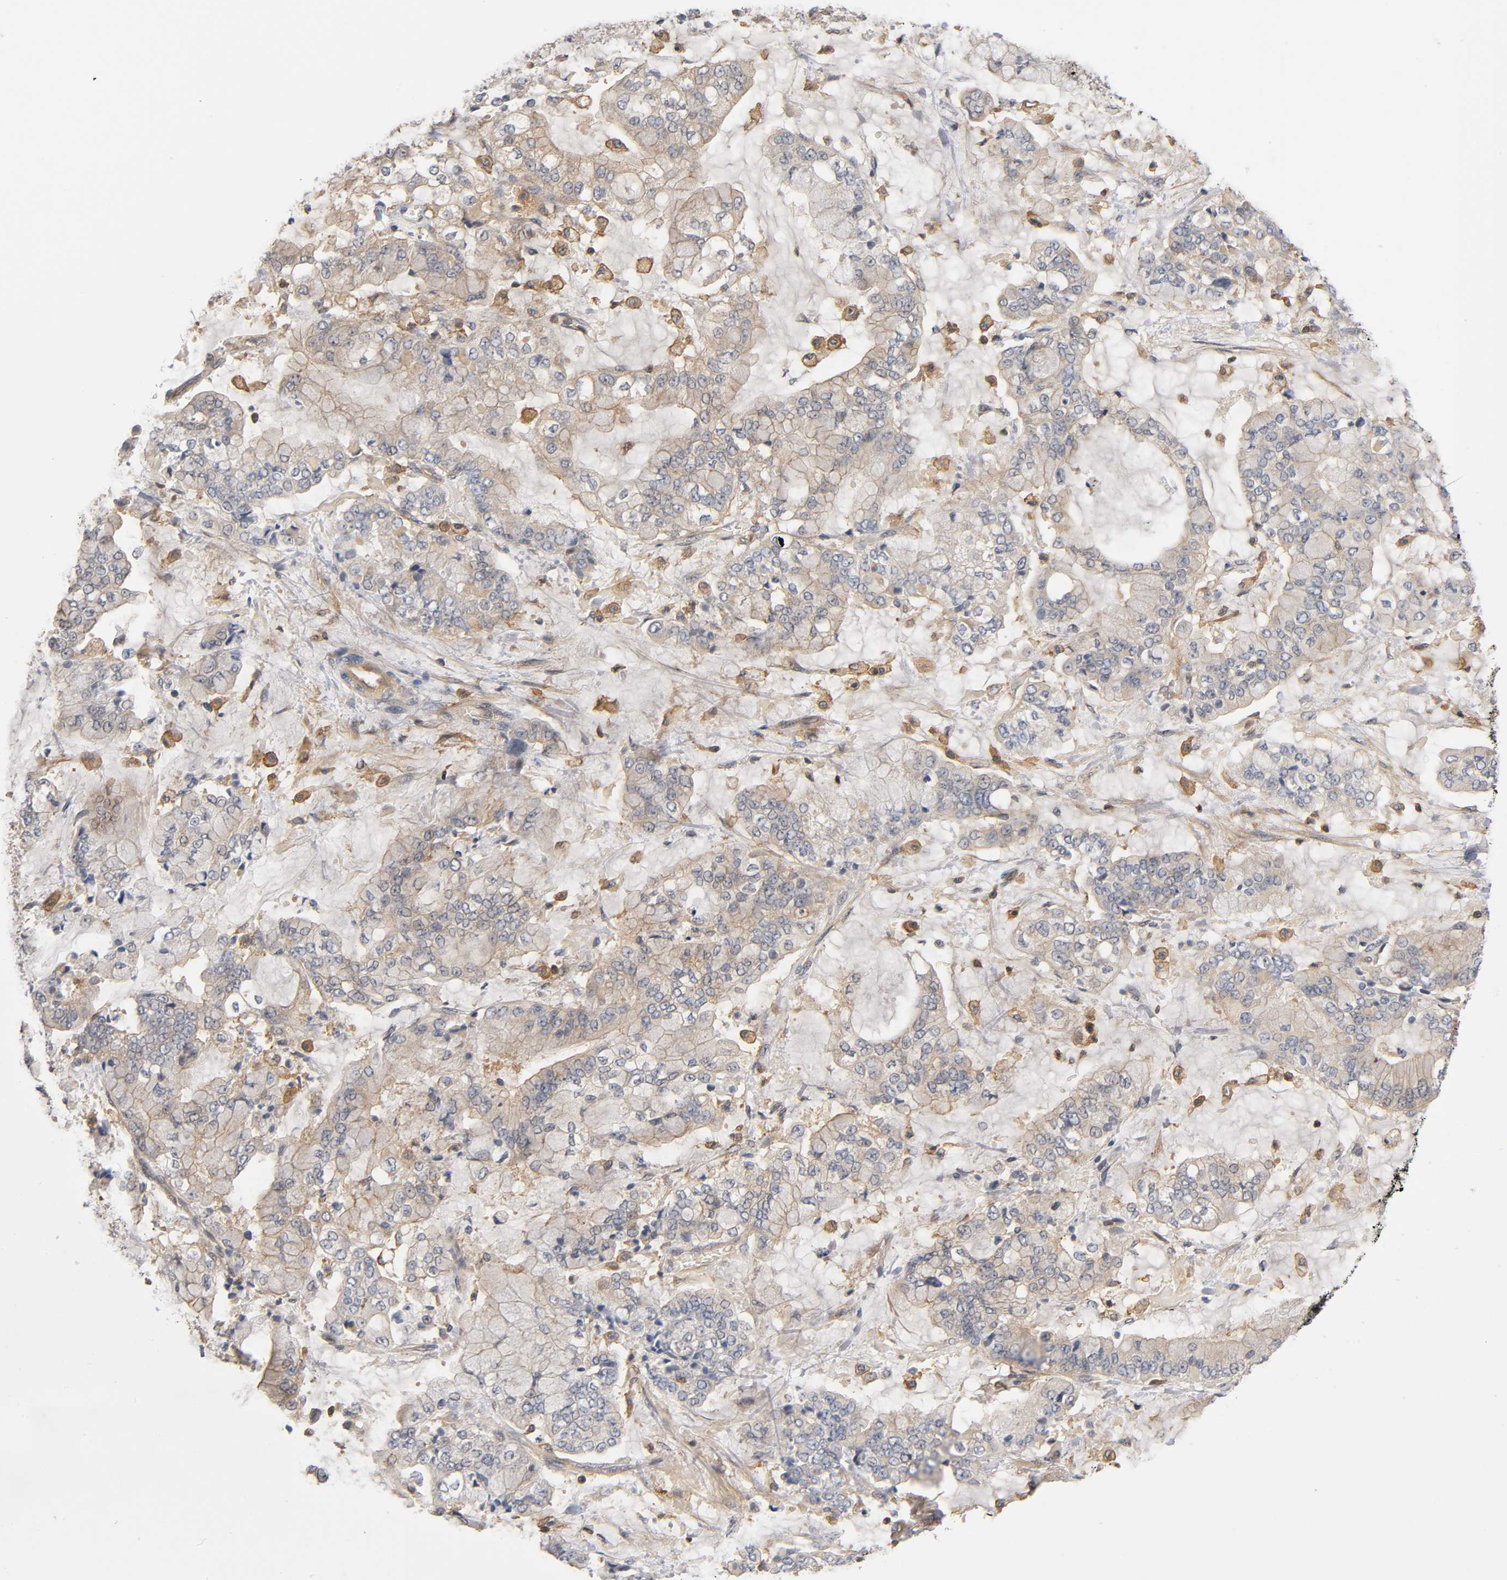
{"staining": {"intensity": "moderate", "quantity": ">75%", "location": "cytoplasmic/membranous"}, "tissue": "stomach cancer", "cell_type": "Tumor cells", "image_type": "cancer", "snomed": [{"axis": "morphology", "description": "Normal tissue, NOS"}, {"axis": "morphology", "description": "Adenocarcinoma, NOS"}, {"axis": "topography", "description": "Stomach, upper"}, {"axis": "topography", "description": "Stomach"}], "caption": "Human stomach cancer stained with a brown dye reveals moderate cytoplasmic/membranous positive expression in about >75% of tumor cells.", "gene": "ACTR2", "patient": {"sex": "male", "age": 76}}